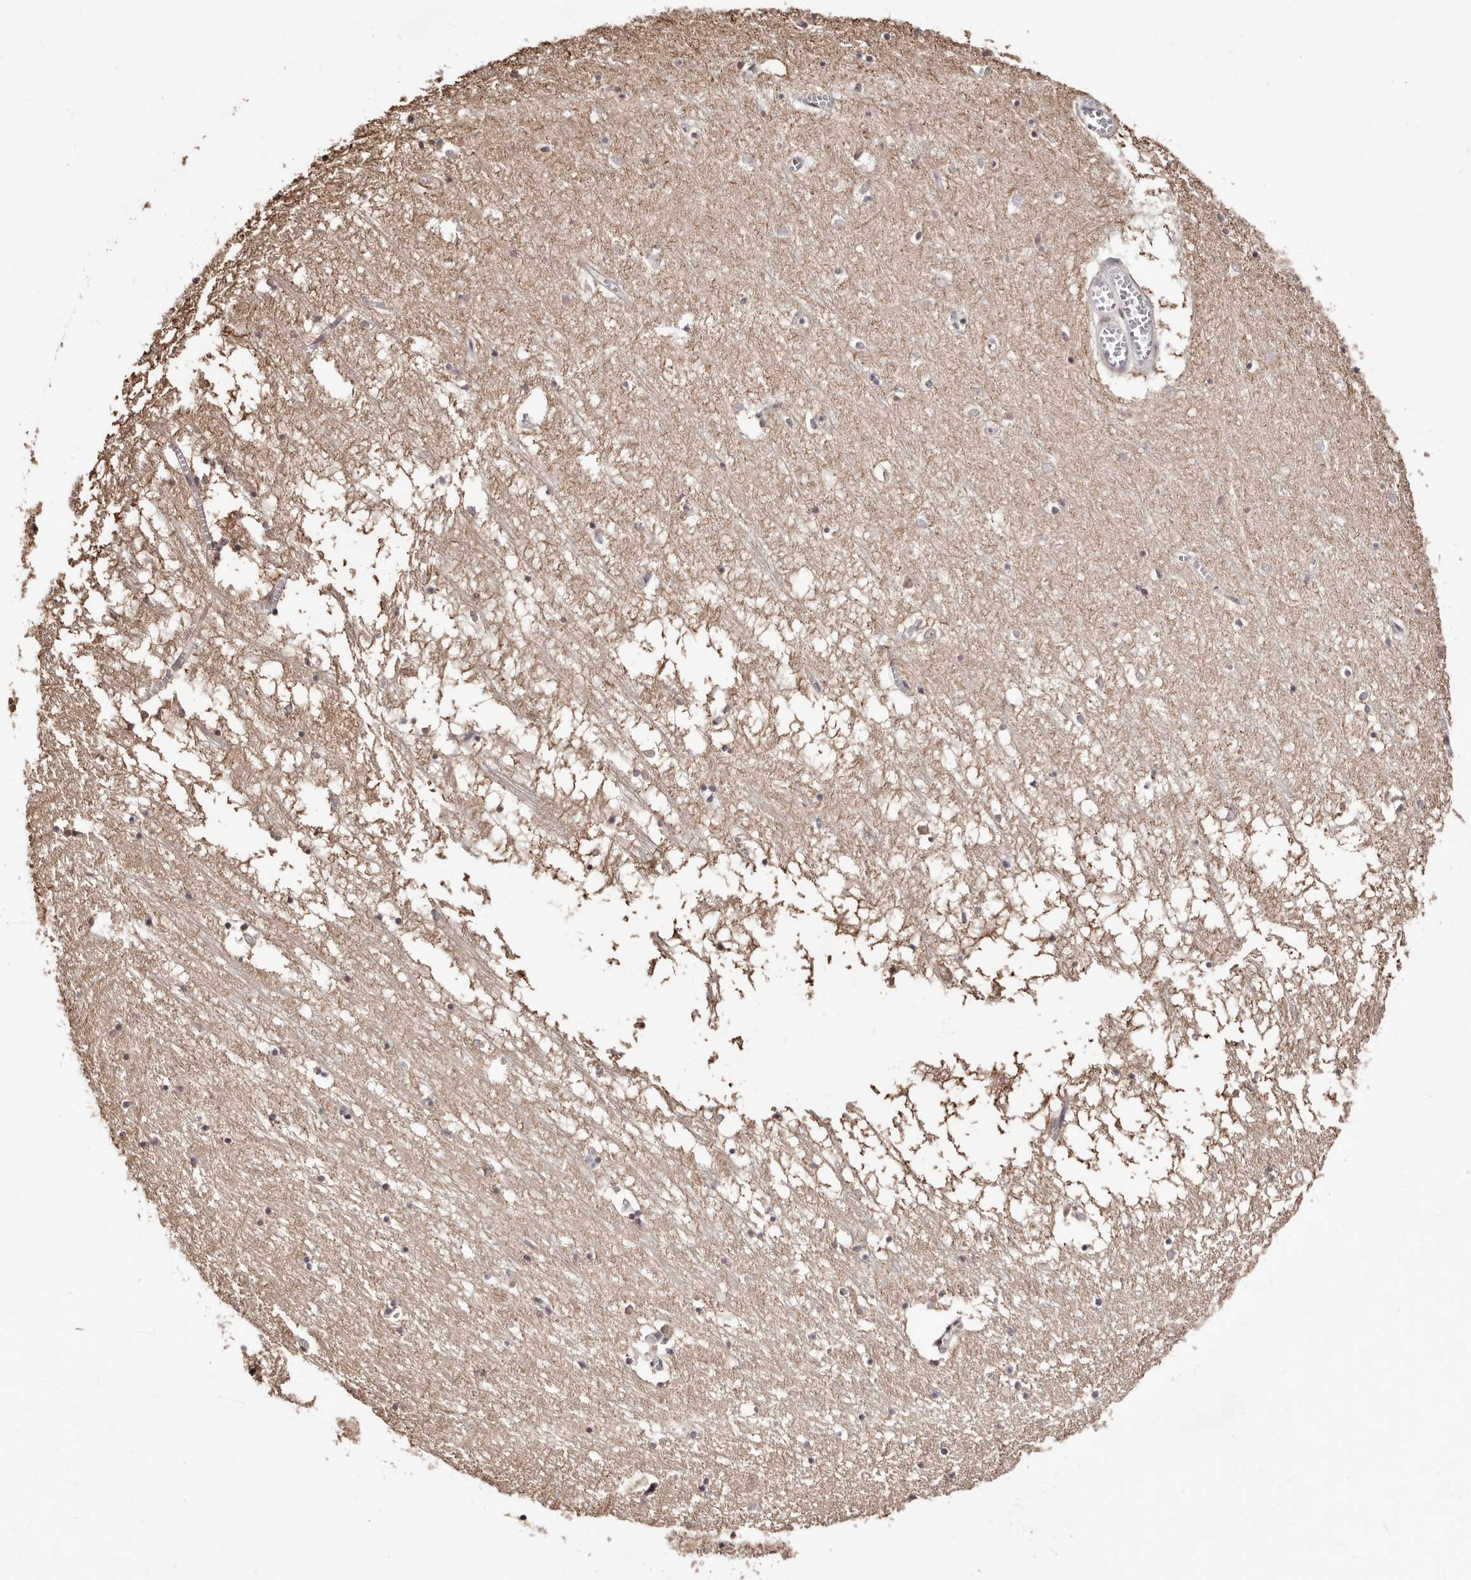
{"staining": {"intensity": "moderate", "quantity": "<25%", "location": "cytoplasmic/membranous"}, "tissue": "hippocampus", "cell_type": "Glial cells", "image_type": "normal", "snomed": [{"axis": "morphology", "description": "Normal tissue, NOS"}, {"axis": "topography", "description": "Hippocampus"}], "caption": "Brown immunohistochemical staining in benign human hippocampus shows moderate cytoplasmic/membranous expression in about <25% of glial cells.", "gene": "BICRAL", "patient": {"sex": "male", "age": 70}}